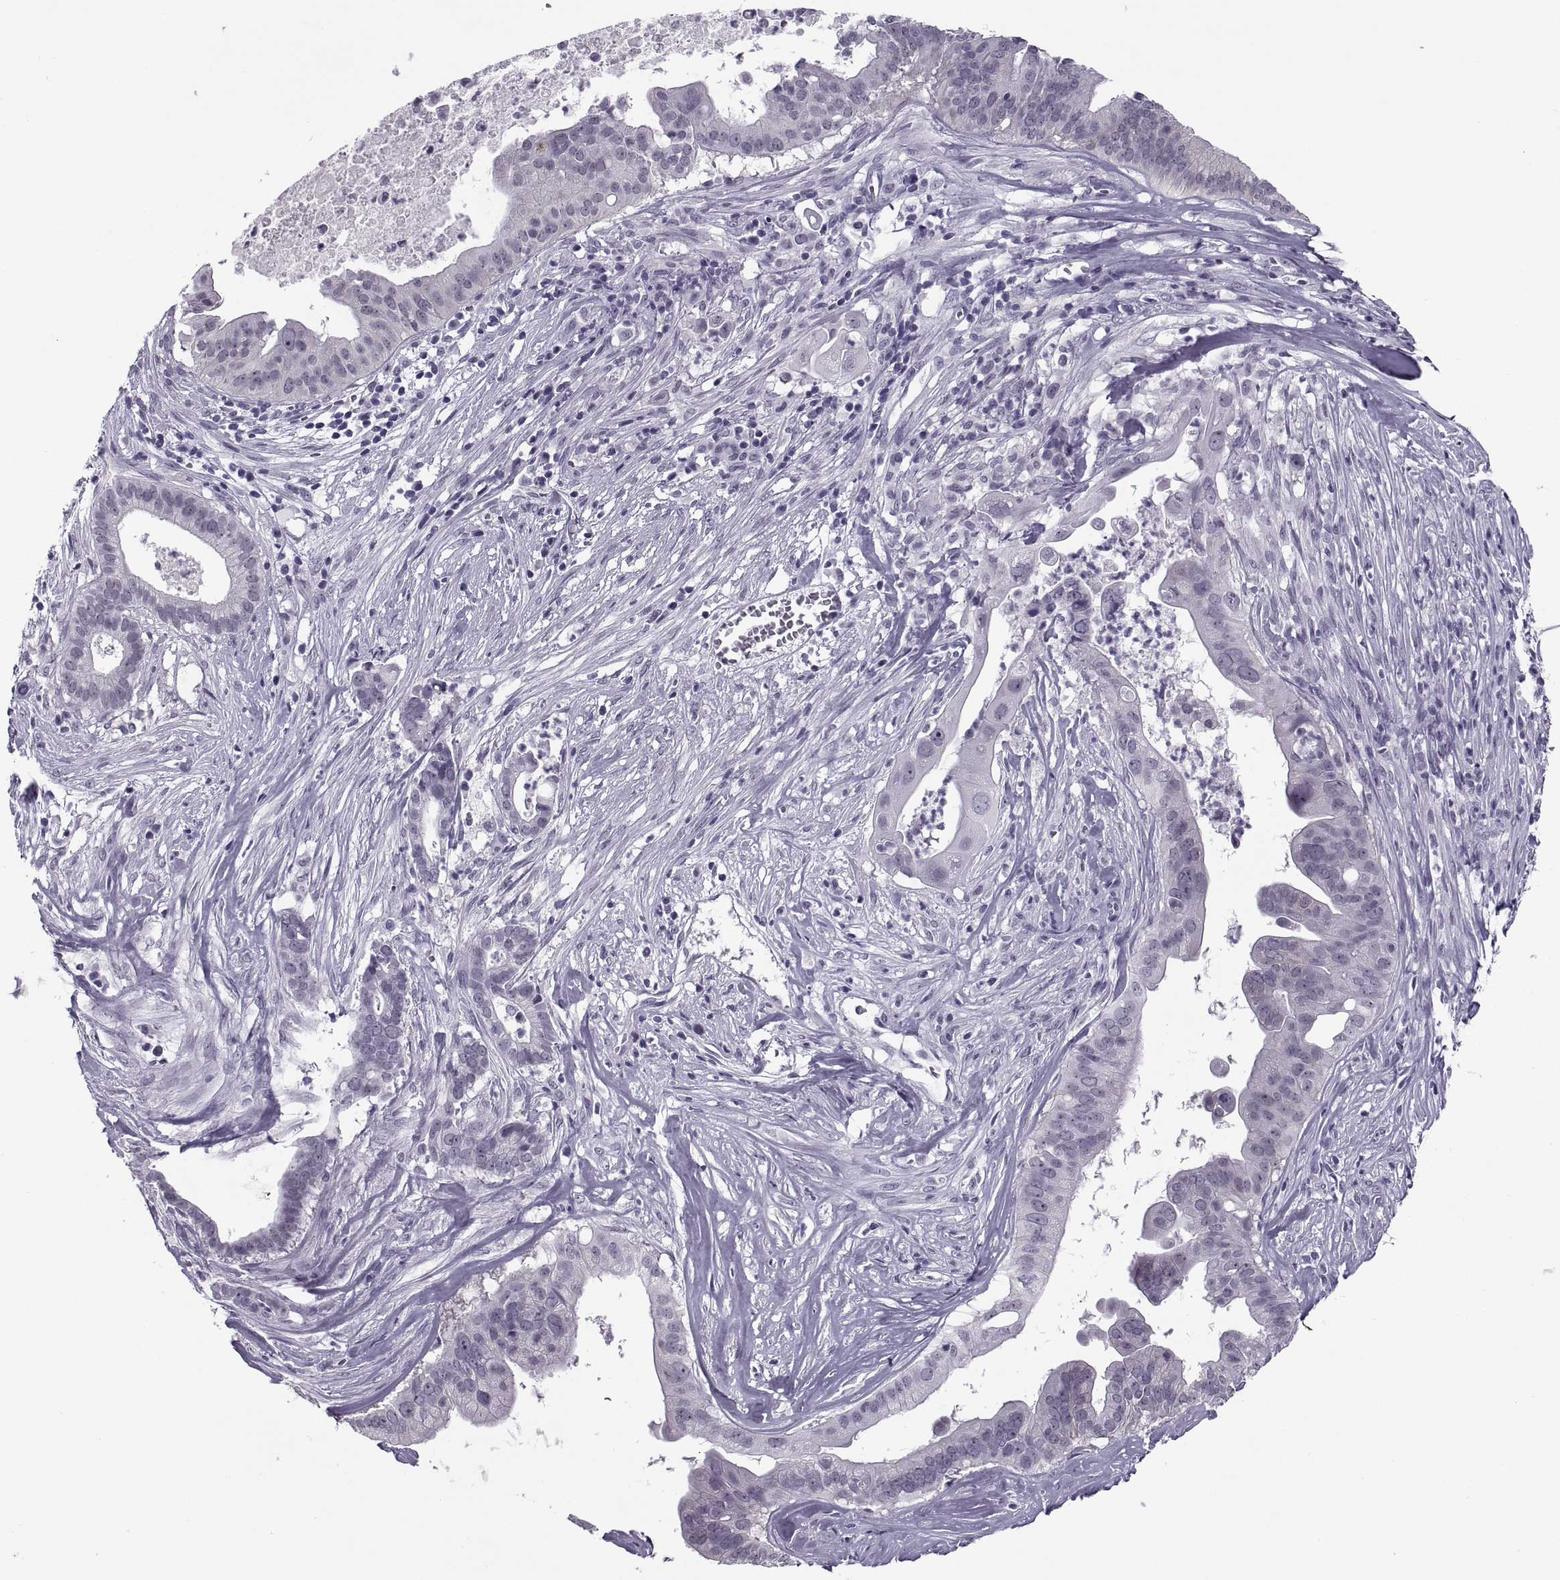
{"staining": {"intensity": "negative", "quantity": "none", "location": "none"}, "tissue": "pancreatic cancer", "cell_type": "Tumor cells", "image_type": "cancer", "snomed": [{"axis": "morphology", "description": "Adenocarcinoma, NOS"}, {"axis": "topography", "description": "Pancreas"}], "caption": "The immunohistochemistry (IHC) photomicrograph has no significant staining in tumor cells of pancreatic cancer tissue.", "gene": "TBC1D3G", "patient": {"sex": "male", "age": 61}}